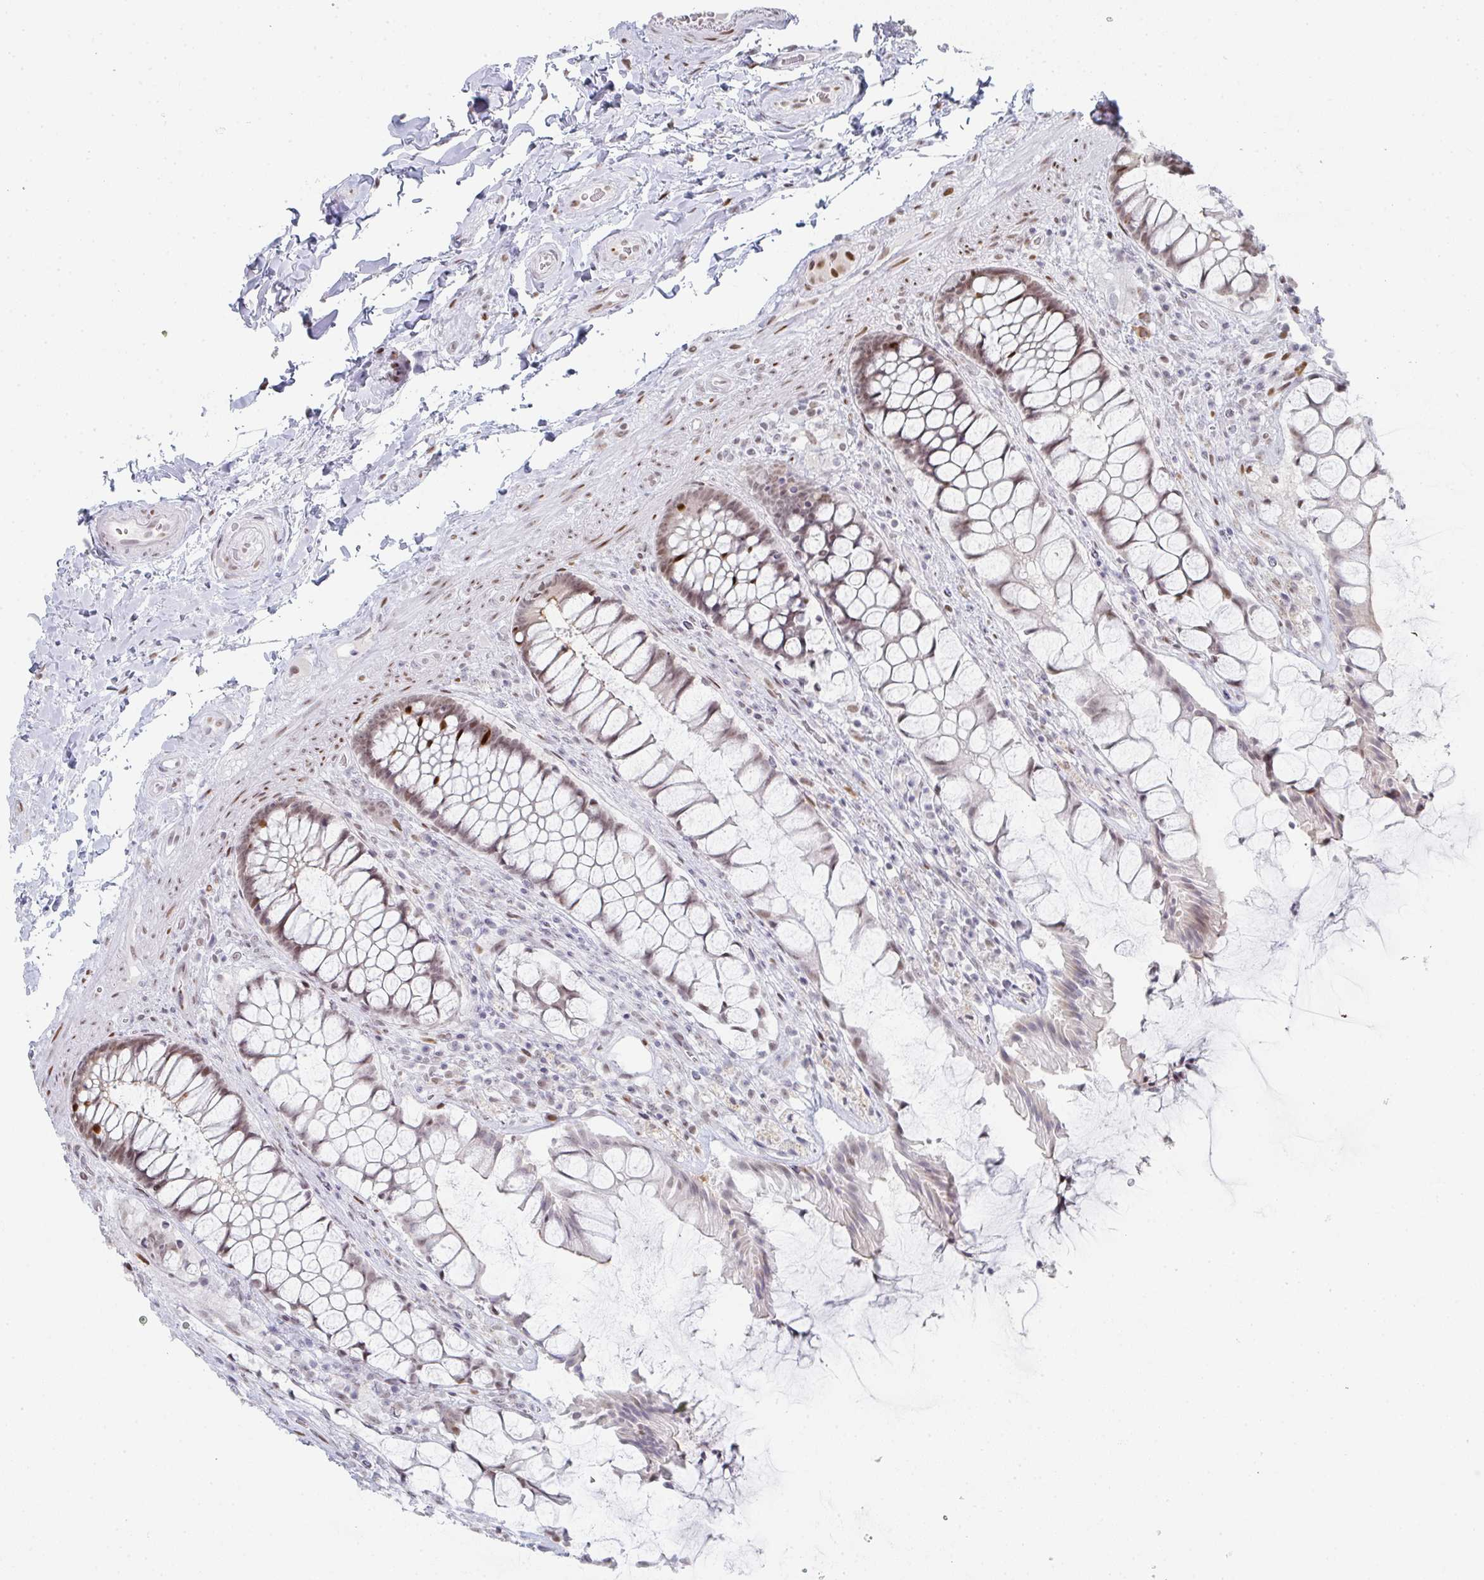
{"staining": {"intensity": "moderate", "quantity": ">75%", "location": "nuclear"}, "tissue": "rectum", "cell_type": "Glandular cells", "image_type": "normal", "snomed": [{"axis": "morphology", "description": "Normal tissue, NOS"}, {"axis": "topography", "description": "Rectum"}], "caption": "DAB immunohistochemical staining of benign rectum demonstrates moderate nuclear protein positivity in approximately >75% of glandular cells.", "gene": "POU2AF2", "patient": {"sex": "female", "age": 58}}